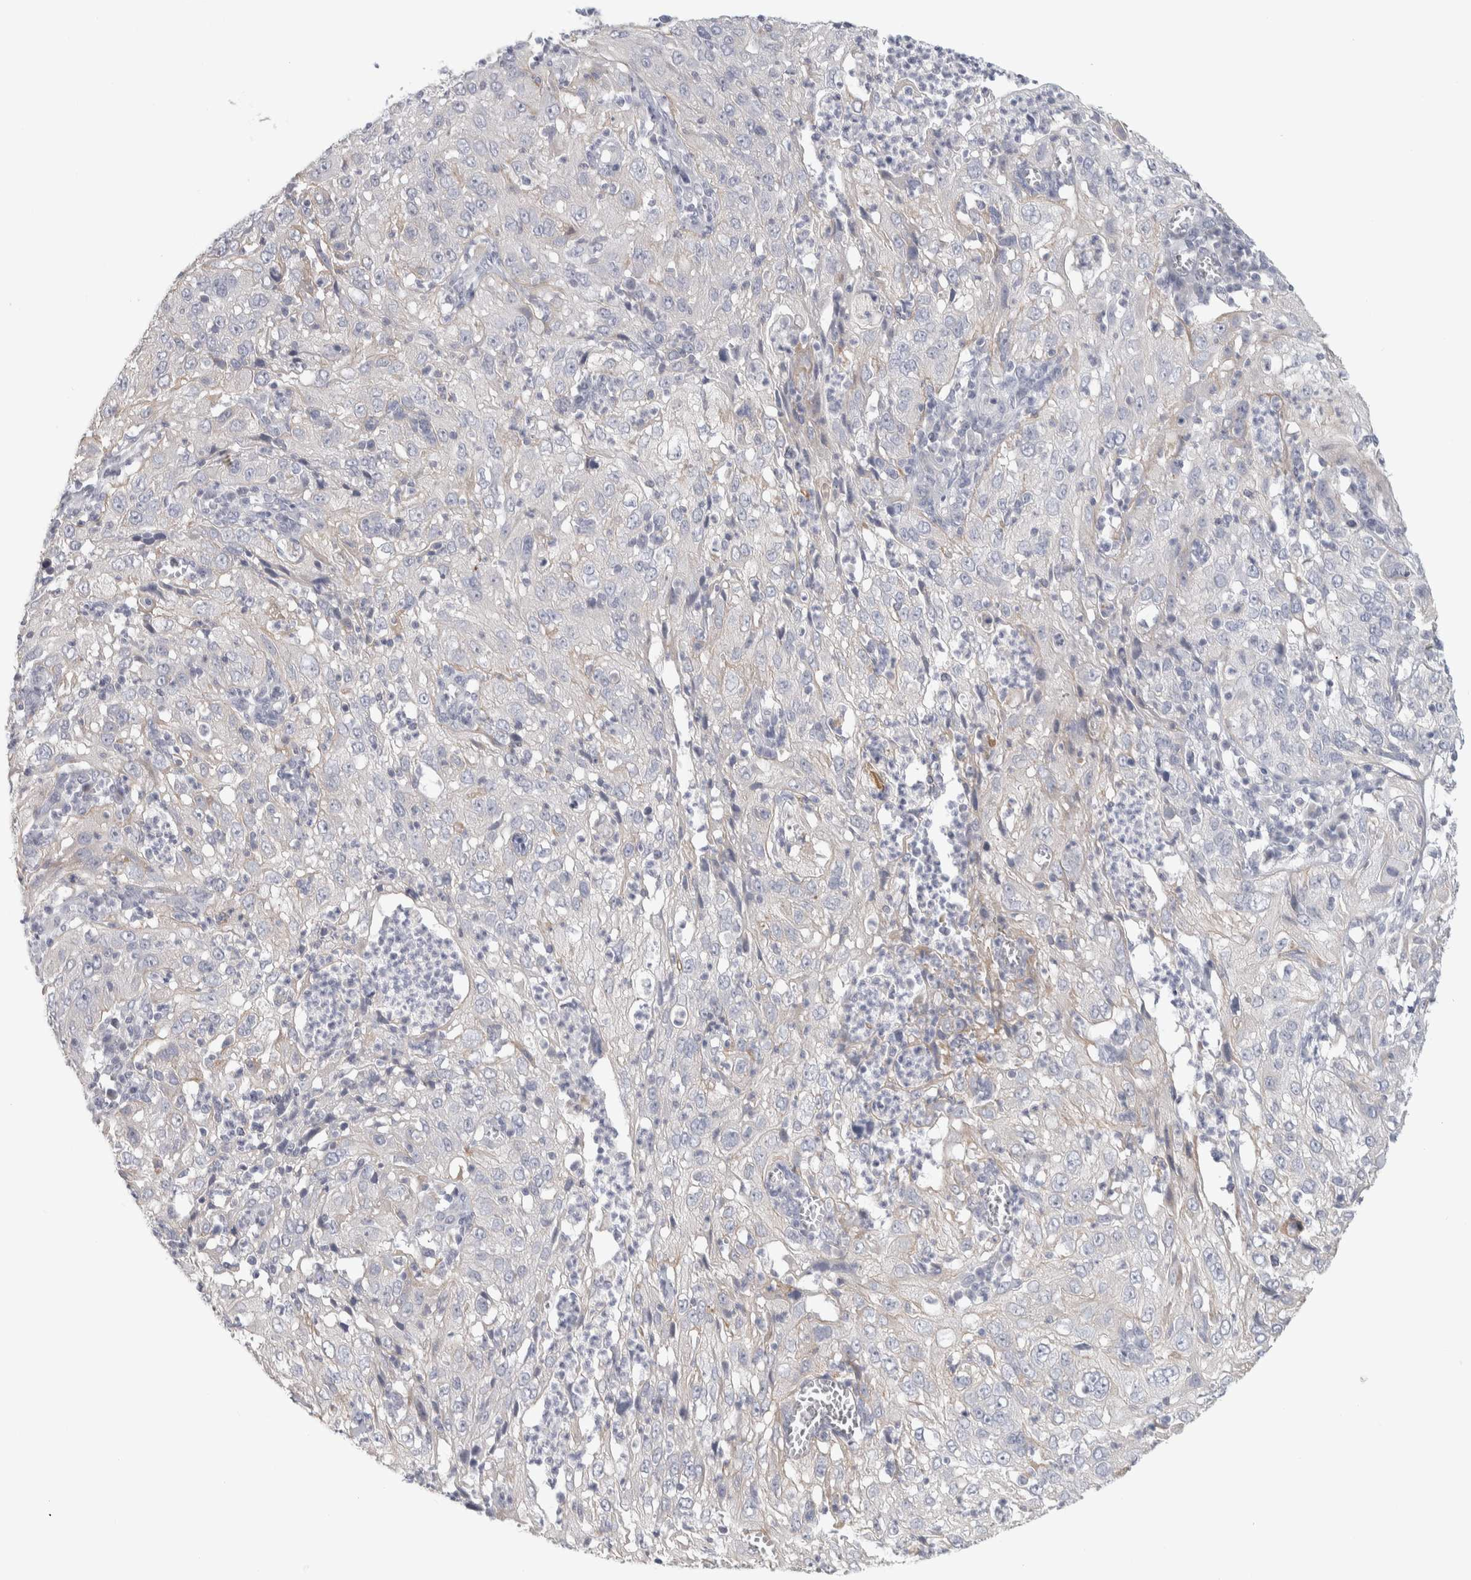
{"staining": {"intensity": "negative", "quantity": "none", "location": "none"}, "tissue": "cervical cancer", "cell_type": "Tumor cells", "image_type": "cancer", "snomed": [{"axis": "morphology", "description": "Squamous cell carcinoma, NOS"}, {"axis": "topography", "description": "Cervix"}], "caption": "A micrograph of cervical squamous cell carcinoma stained for a protein demonstrates no brown staining in tumor cells.", "gene": "DCXR", "patient": {"sex": "female", "age": 32}}